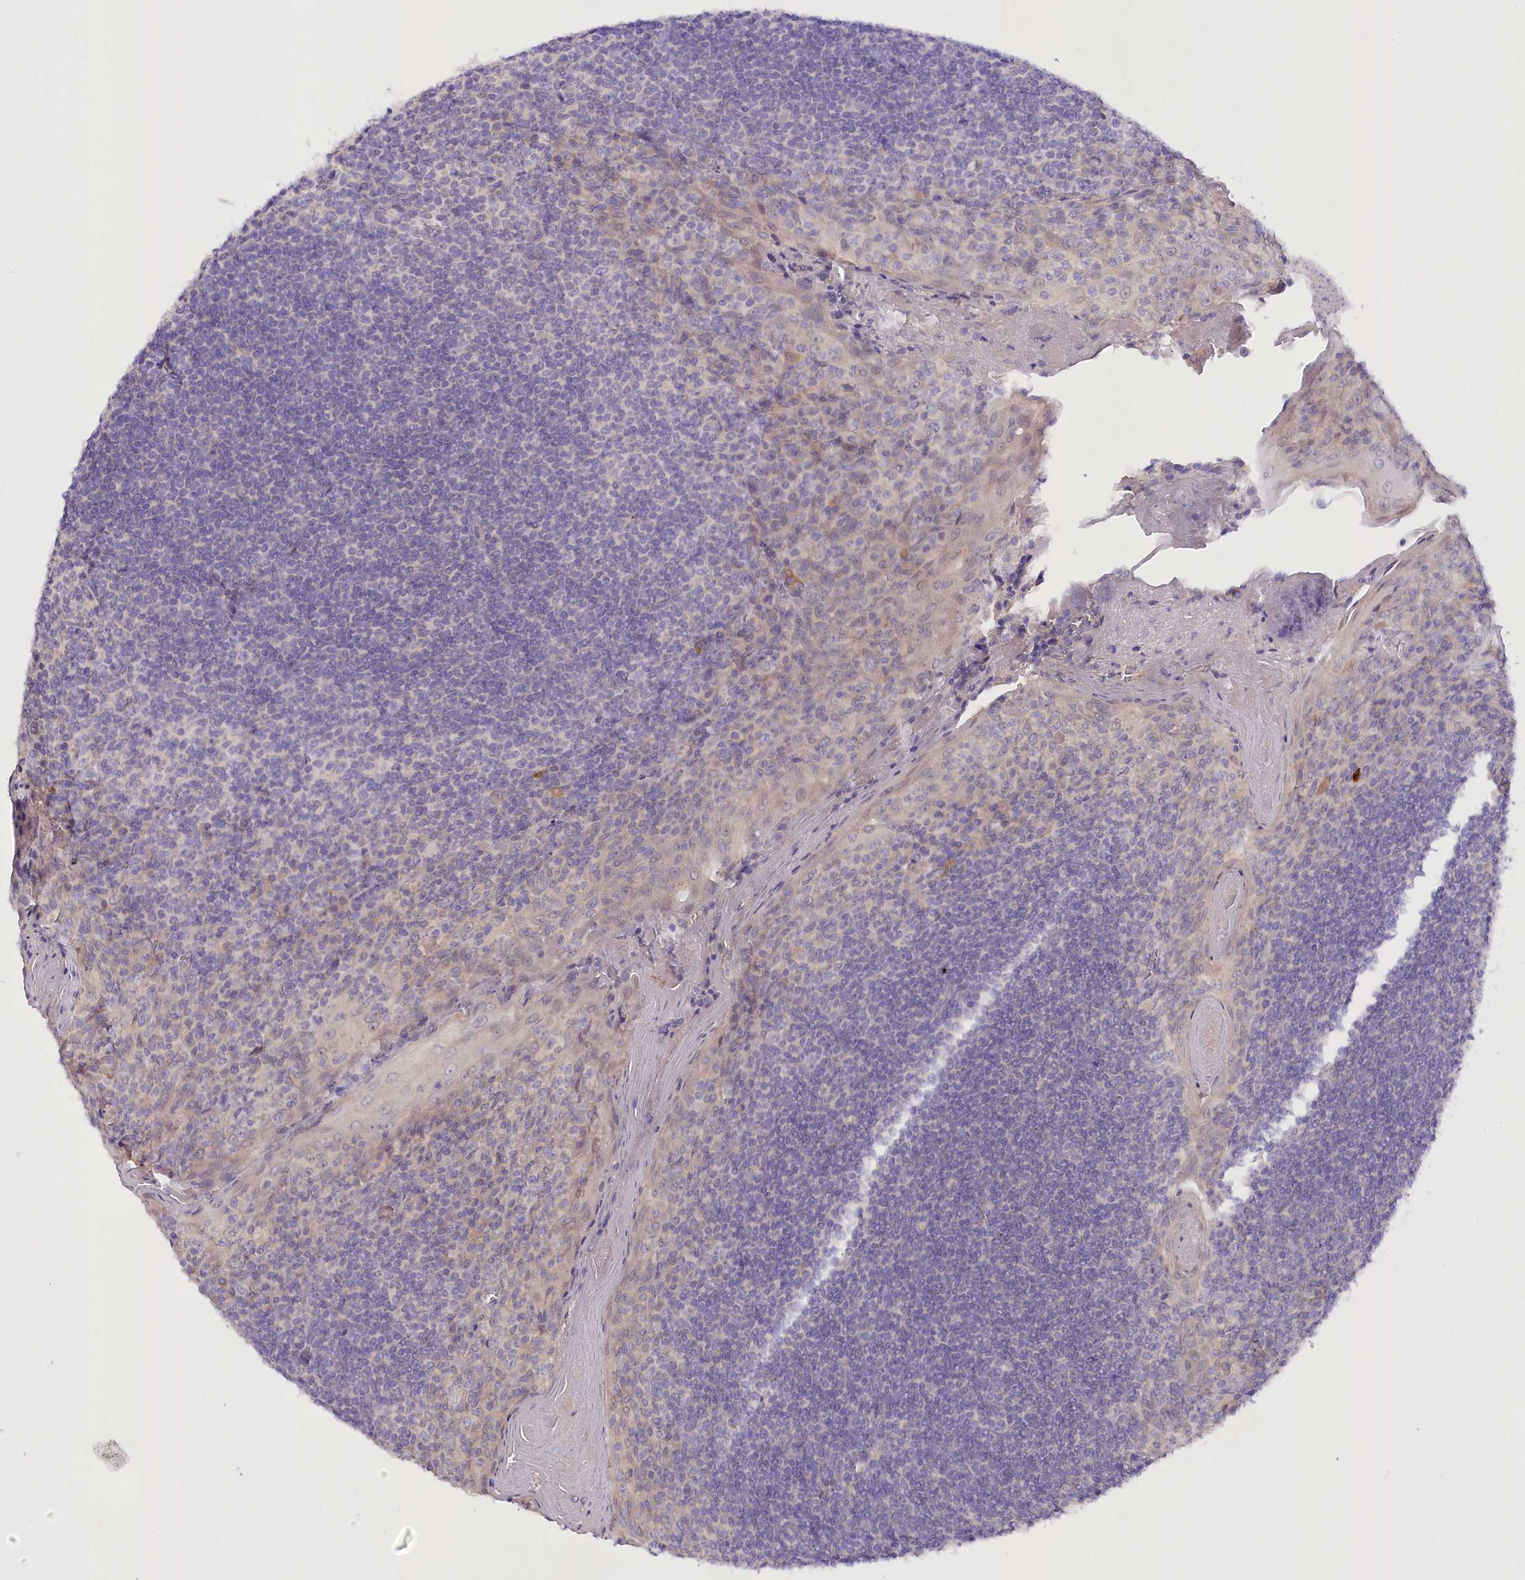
{"staining": {"intensity": "negative", "quantity": "none", "location": "none"}, "tissue": "tonsil", "cell_type": "Germinal center cells", "image_type": "normal", "snomed": [{"axis": "morphology", "description": "Normal tissue, NOS"}, {"axis": "topography", "description": "Tonsil"}], "caption": "An image of tonsil stained for a protein displays no brown staining in germinal center cells. The staining is performed using DAB brown chromogen with nuclei counter-stained in using hematoxylin.", "gene": "DCUN1D1", "patient": {"sex": "male", "age": 27}}